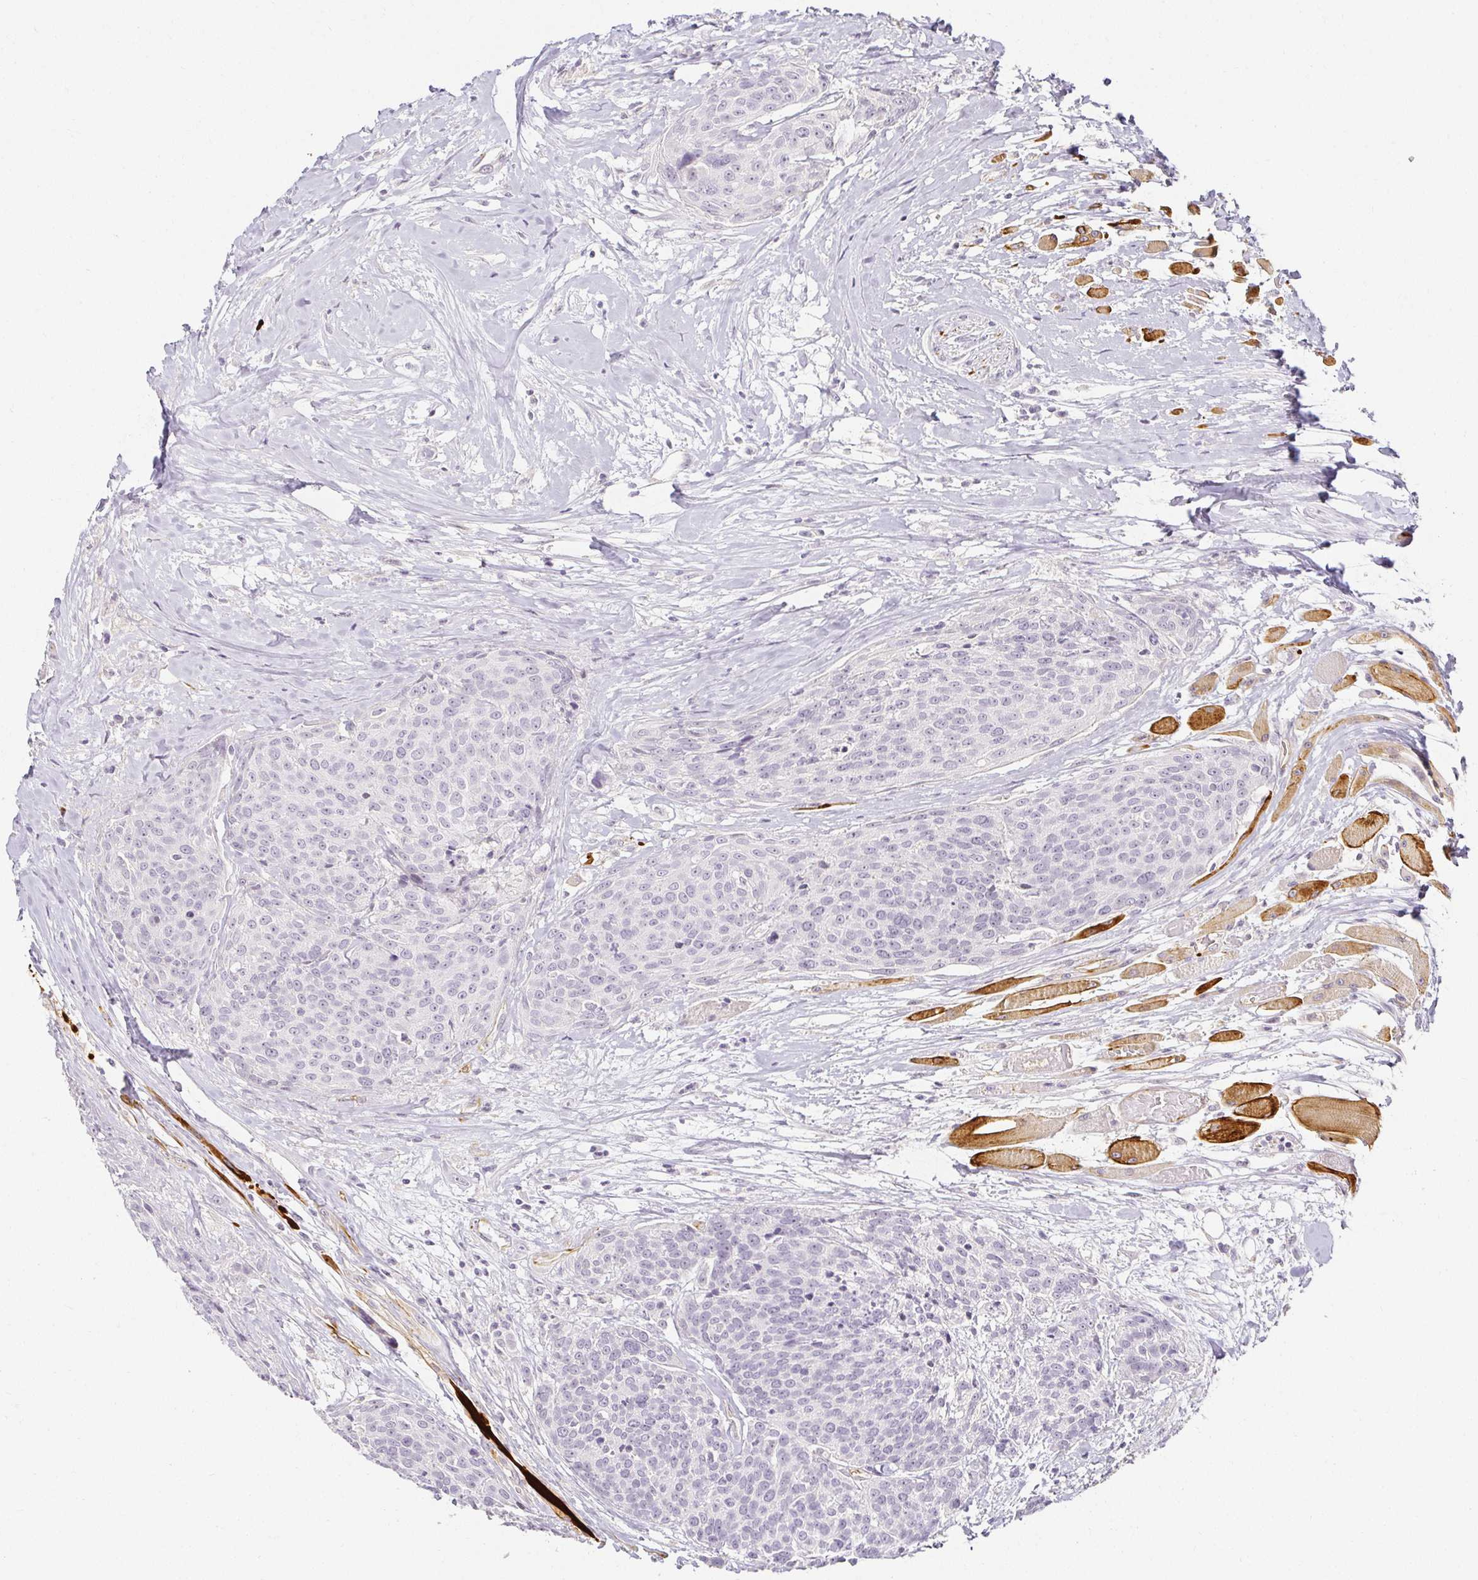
{"staining": {"intensity": "negative", "quantity": "none", "location": "none"}, "tissue": "head and neck cancer", "cell_type": "Tumor cells", "image_type": "cancer", "snomed": [{"axis": "morphology", "description": "Squamous cell carcinoma, NOS"}, {"axis": "topography", "description": "Oral tissue"}, {"axis": "topography", "description": "Head-Neck"}], "caption": "Head and neck cancer was stained to show a protein in brown. There is no significant staining in tumor cells.", "gene": "ACAN", "patient": {"sex": "male", "age": 64}}